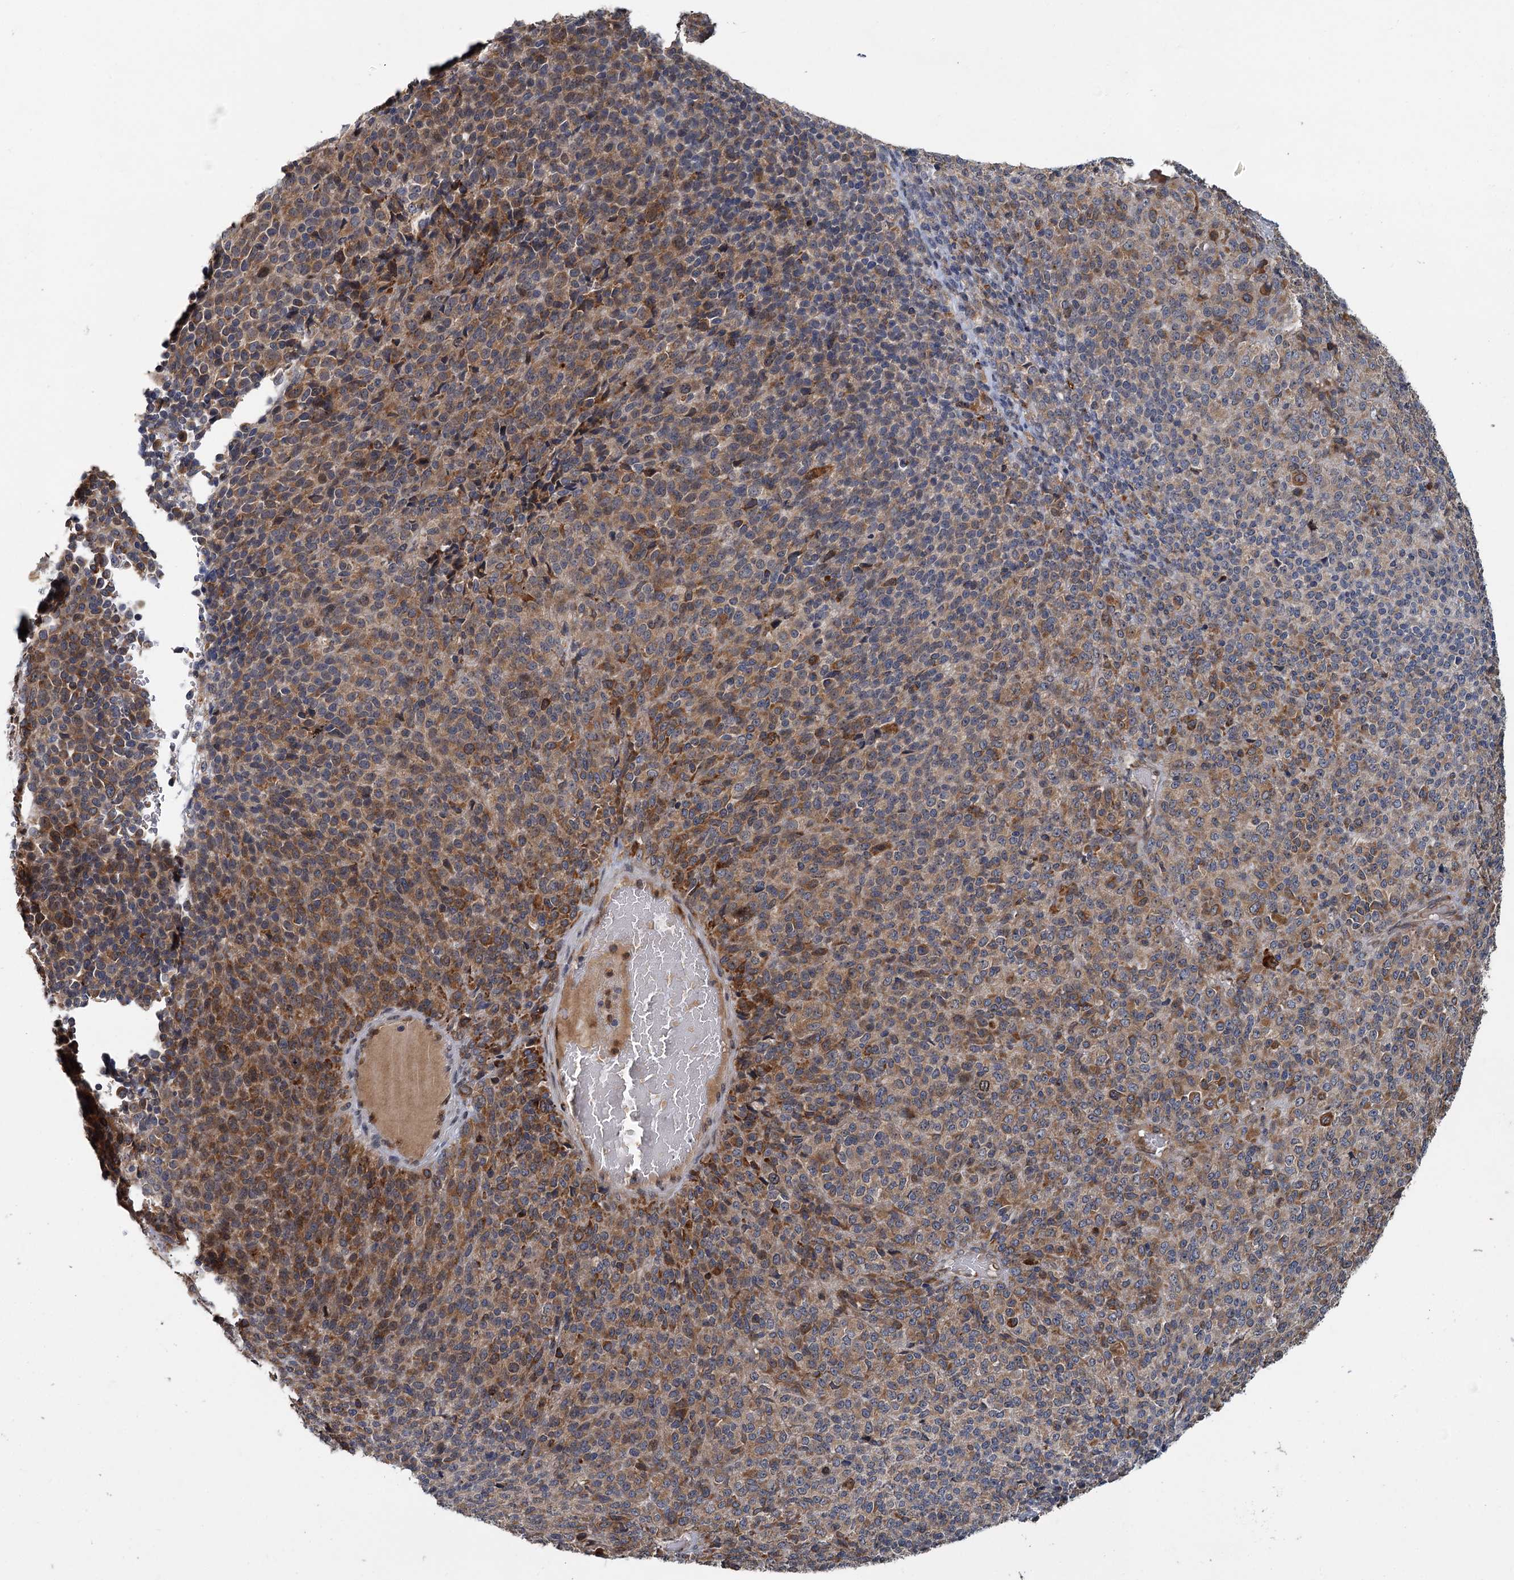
{"staining": {"intensity": "moderate", "quantity": "25%-75%", "location": "cytoplasmic/membranous"}, "tissue": "melanoma", "cell_type": "Tumor cells", "image_type": "cancer", "snomed": [{"axis": "morphology", "description": "Malignant melanoma, Metastatic site"}, {"axis": "topography", "description": "Brain"}], "caption": "DAB (3,3'-diaminobenzidine) immunohistochemical staining of malignant melanoma (metastatic site) demonstrates moderate cytoplasmic/membranous protein positivity in approximately 25%-75% of tumor cells. (IHC, brightfield microscopy, high magnification).", "gene": "APBA2", "patient": {"sex": "female", "age": 56}}